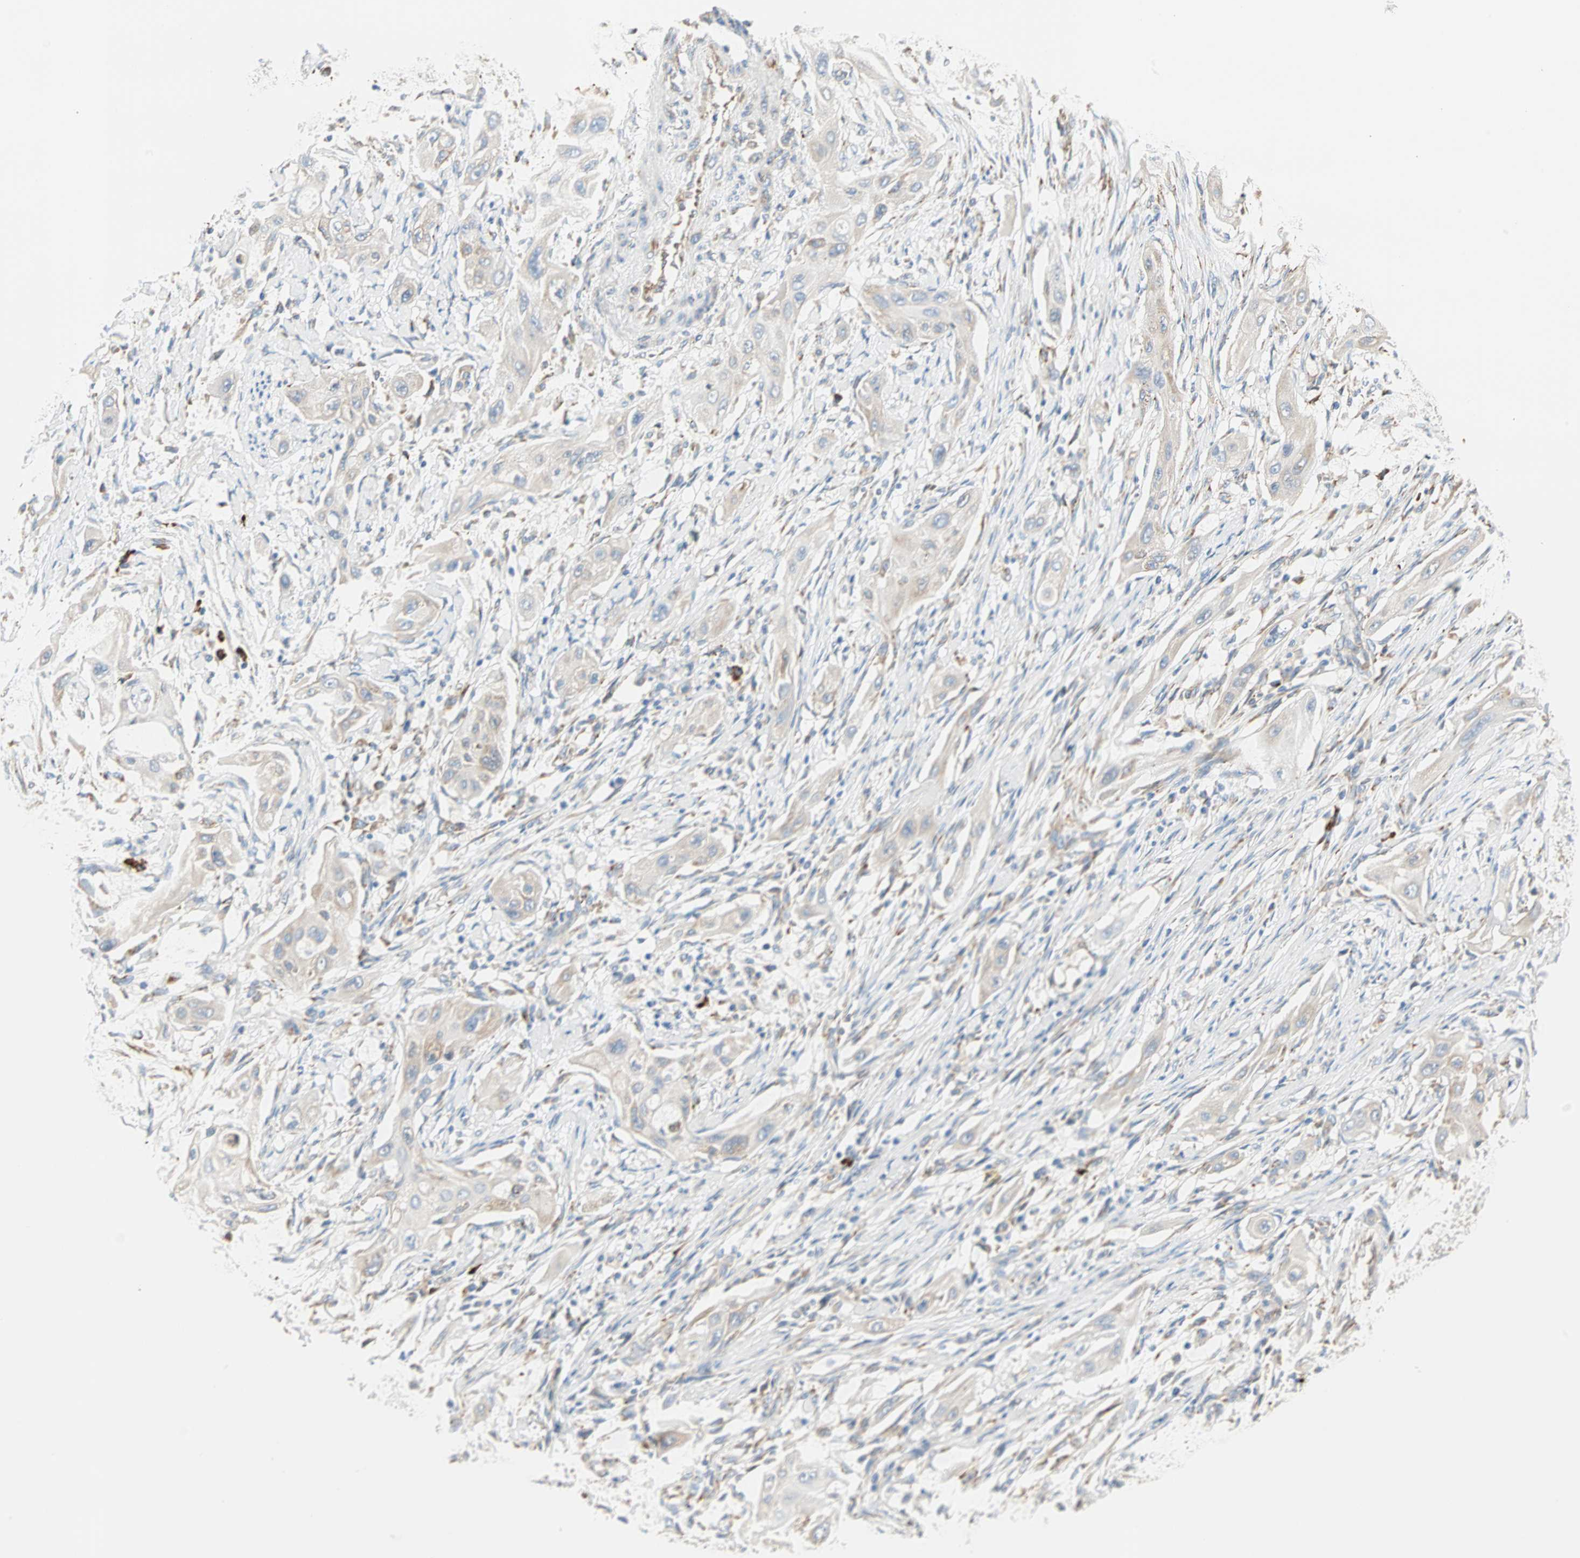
{"staining": {"intensity": "weak", "quantity": ">75%", "location": "cytoplasmic/membranous"}, "tissue": "lung cancer", "cell_type": "Tumor cells", "image_type": "cancer", "snomed": [{"axis": "morphology", "description": "Squamous cell carcinoma, NOS"}, {"axis": "topography", "description": "Lung"}], "caption": "About >75% of tumor cells in squamous cell carcinoma (lung) demonstrate weak cytoplasmic/membranous protein expression as visualized by brown immunohistochemical staining.", "gene": "PLCXD1", "patient": {"sex": "female", "age": 47}}